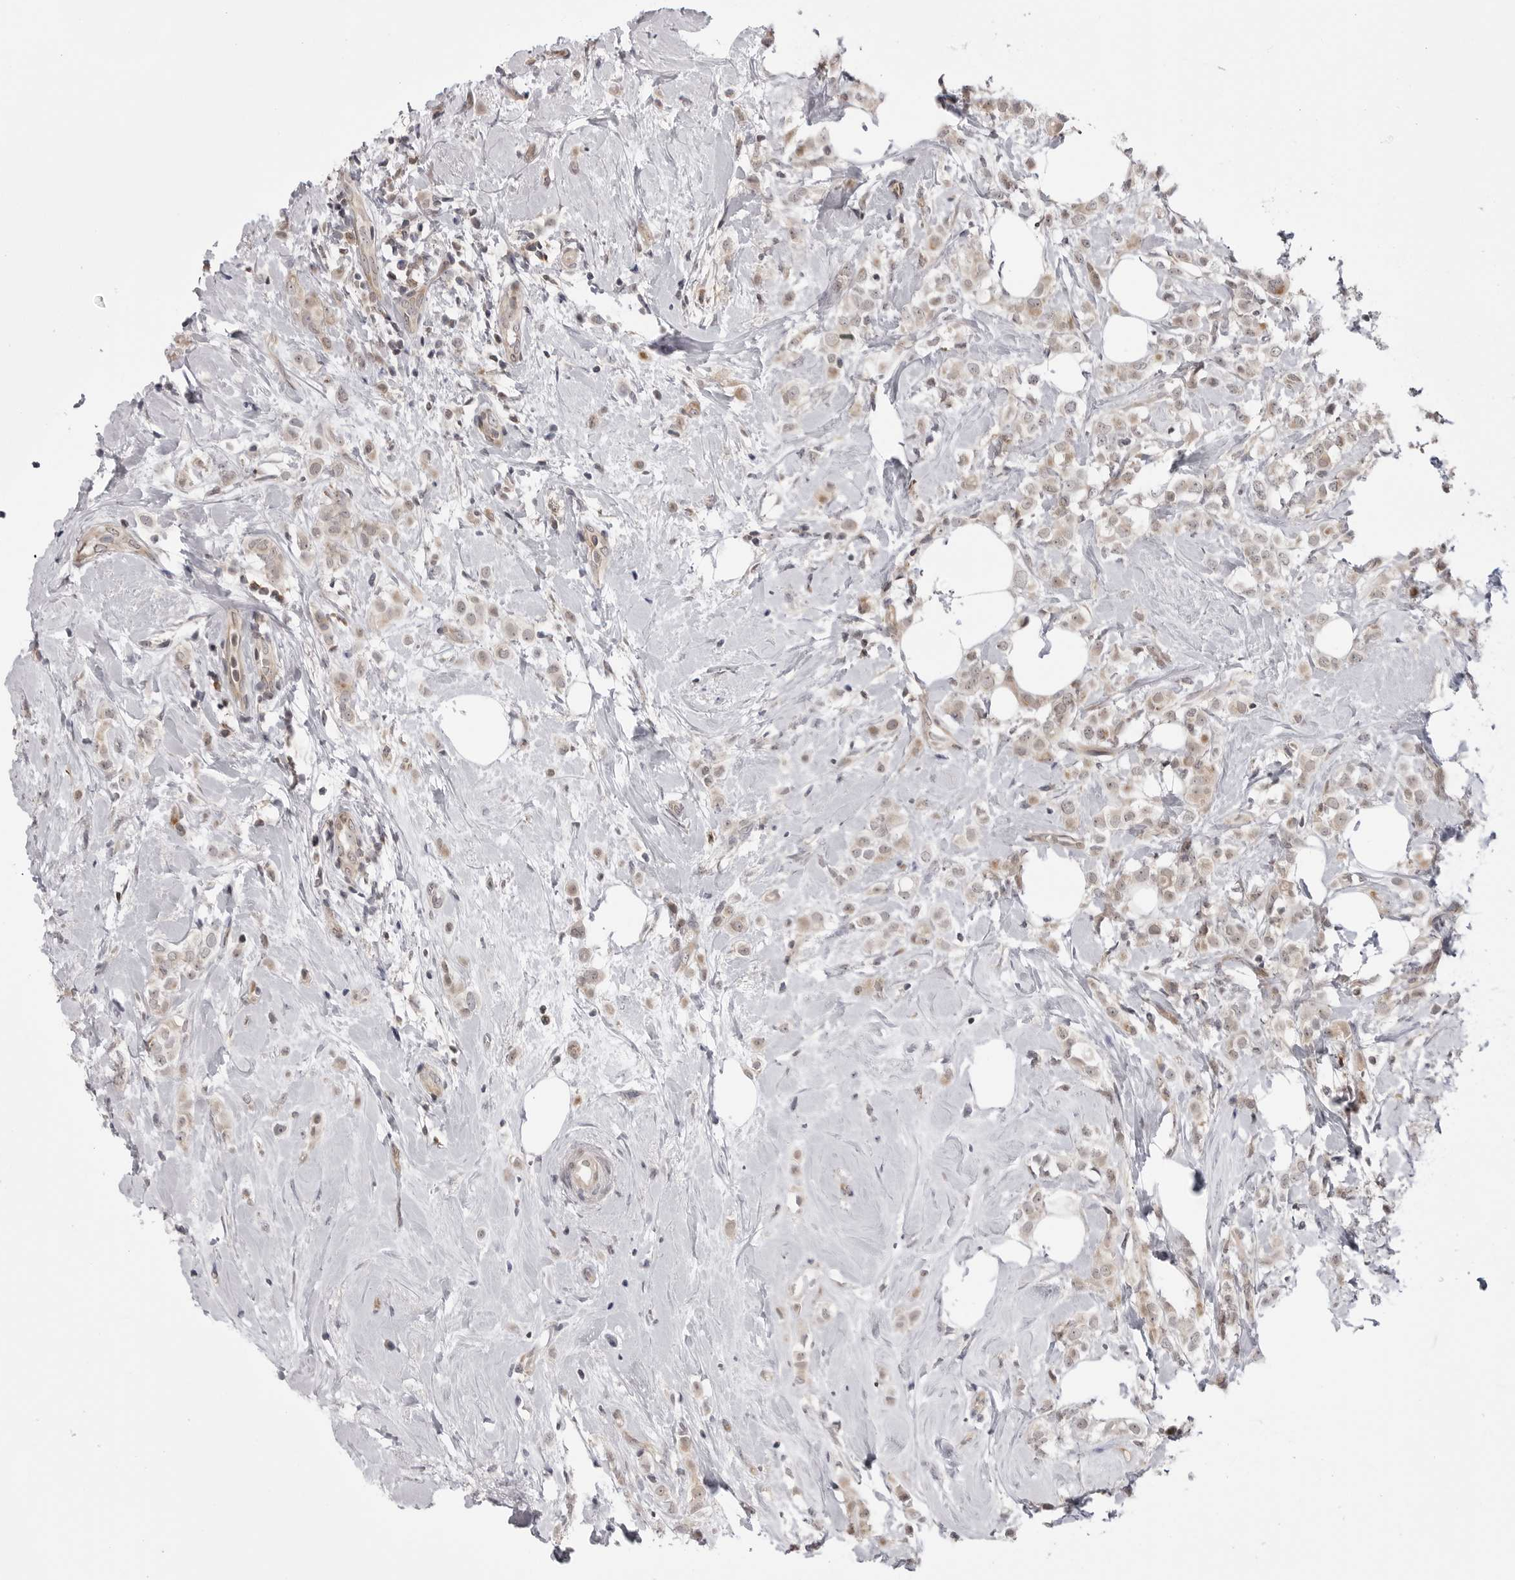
{"staining": {"intensity": "weak", "quantity": "25%-75%", "location": "cytoplasmic/membranous"}, "tissue": "breast cancer", "cell_type": "Tumor cells", "image_type": "cancer", "snomed": [{"axis": "morphology", "description": "Lobular carcinoma"}, {"axis": "topography", "description": "Breast"}], "caption": "Immunohistochemistry (IHC) staining of breast lobular carcinoma, which demonstrates low levels of weak cytoplasmic/membranous staining in approximately 25%-75% of tumor cells indicating weak cytoplasmic/membranous protein staining. The staining was performed using DAB (brown) for protein detection and nuclei were counterstained in hematoxylin (blue).", "gene": "CCDC18", "patient": {"sex": "female", "age": 47}}